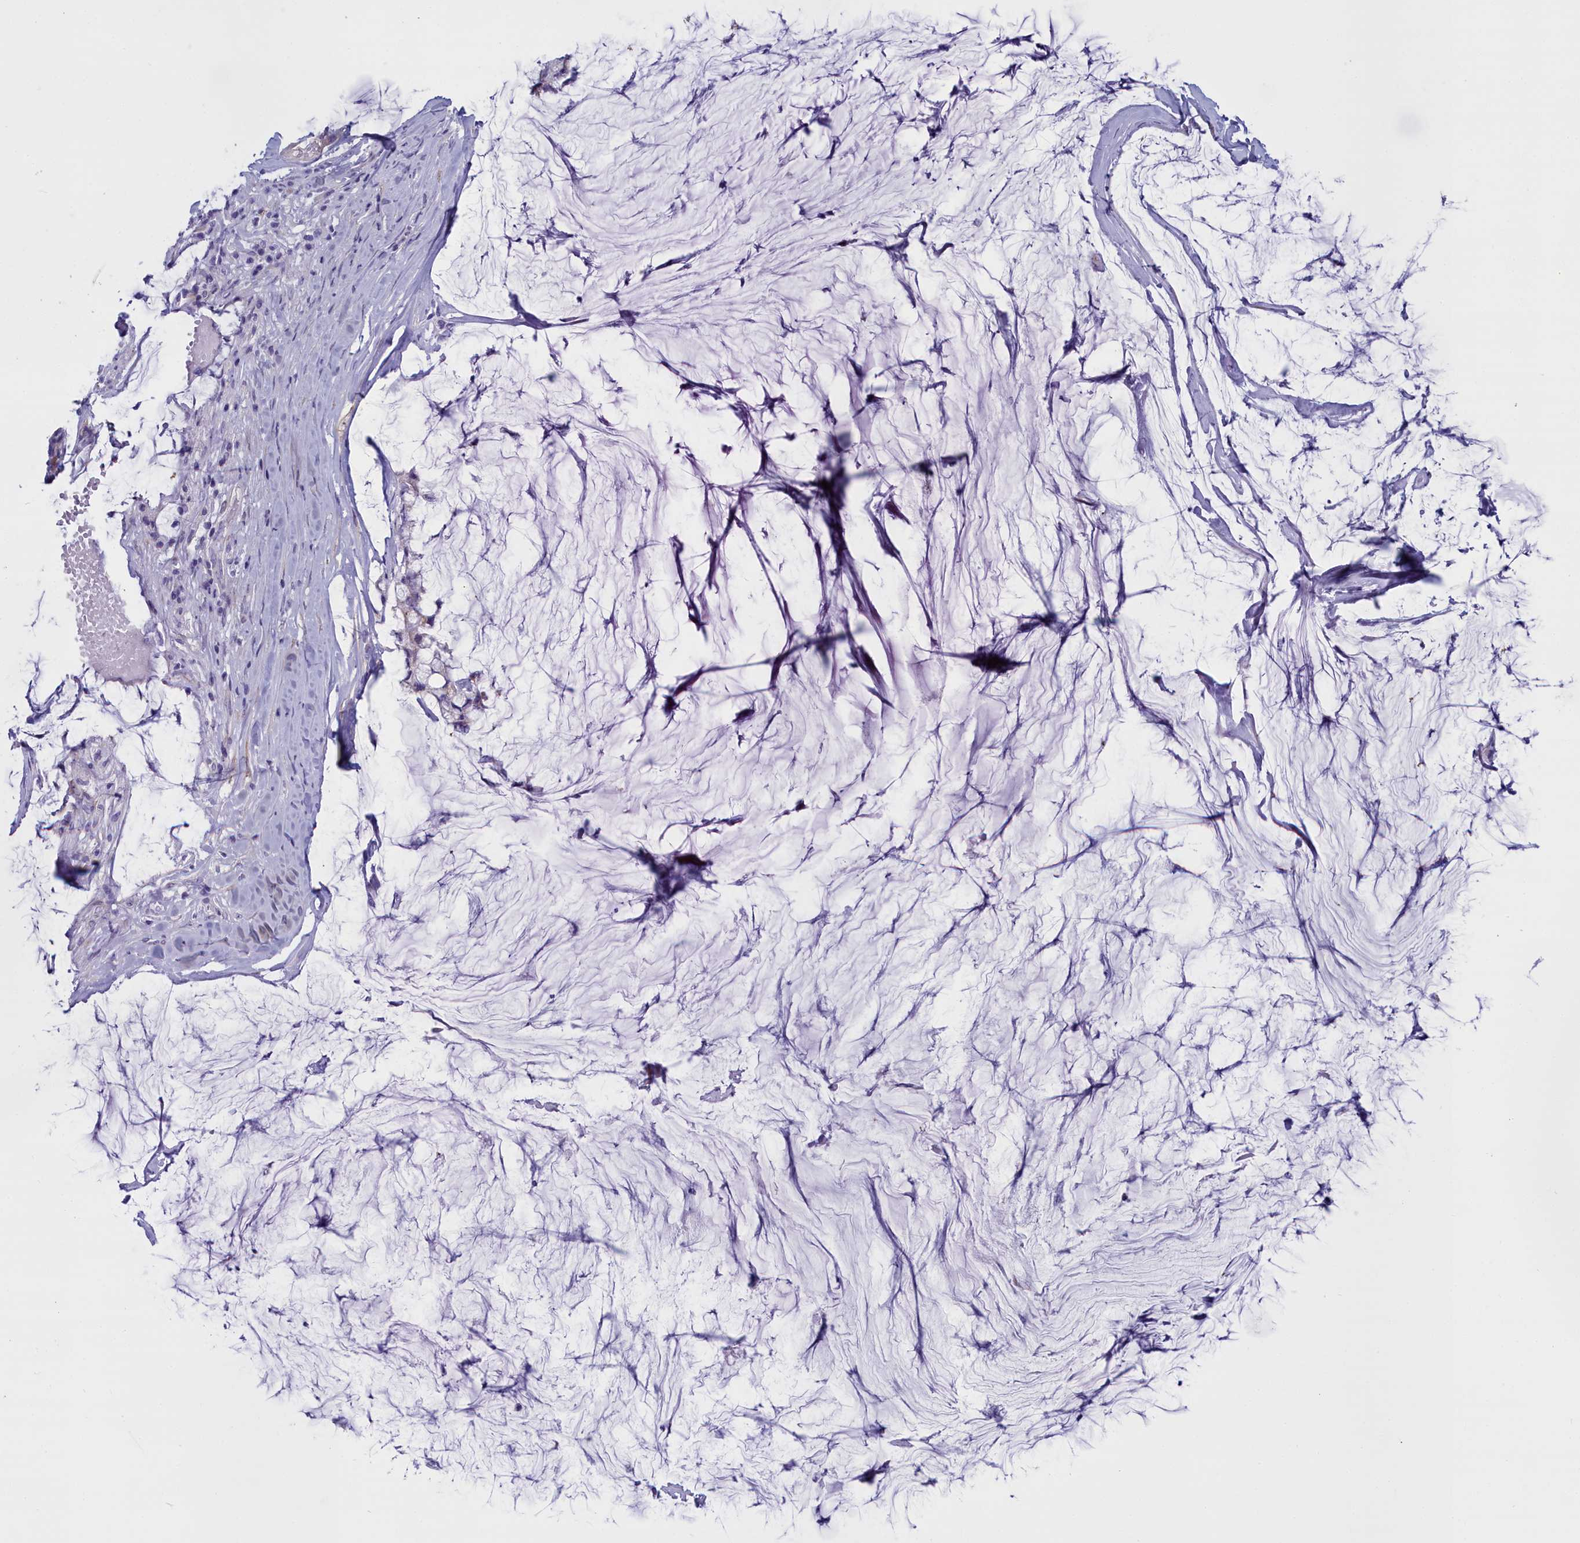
{"staining": {"intensity": "negative", "quantity": "none", "location": "none"}, "tissue": "ovarian cancer", "cell_type": "Tumor cells", "image_type": "cancer", "snomed": [{"axis": "morphology", "description": "Cystadenocarcinoma, mucinous, NOS"}, {"axis": "topography", "description": "Ovary"}], "caption": "Protein analysis of ovarian cancer shows no significant staining in tumor cells.", "gene": "PPP1R14A", "patient": {"sex": "female", "age": 39}}